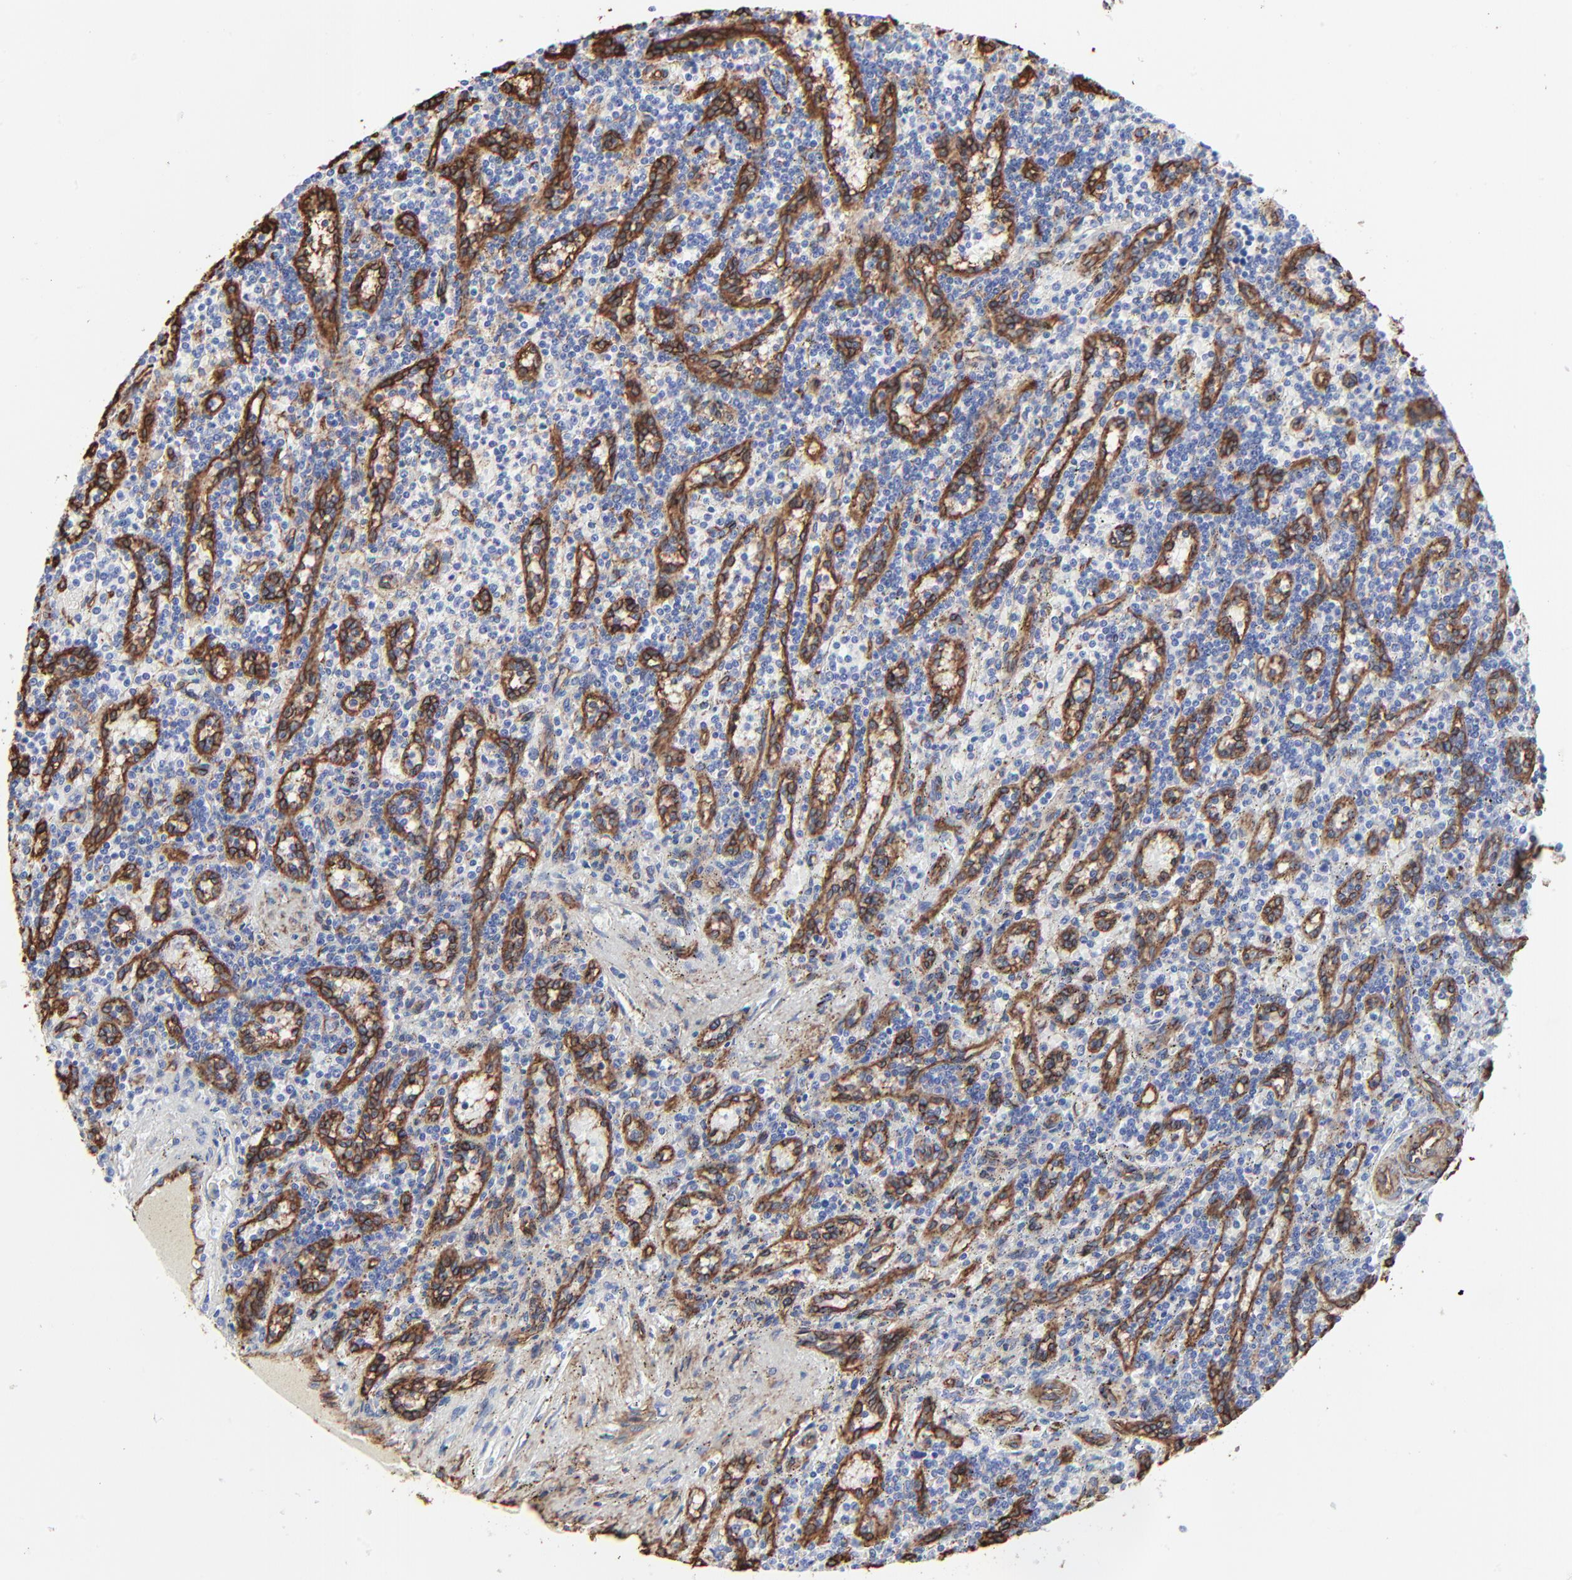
{"staining": {"intensity": "negative", "quantity": "none", "location": "none"}, "tissue": "lymphoma", "cell_type": "Tumor cells", "image_type": "cancer", "snomed": [{"axis": "morphology", "description": "Malignant lymphoma, non-Hodgkin's type, Low grade"}, {"axis": "topography", "description": "Spleen"}], "caption": "DAB (3,3'-diaminobenzidine) immunohistochemical staining of human malignant lymphoma, non-Hodgkin's type (low-grade) displays no significant expression in tumor cells. The staining was performed using DAB to visualize the protein expression in brown, while the nuclei were stained in blue with hematoxylin (Magnification: 20x).", "gene": "CAV1", "patient": {"sex": "male", "age": 73}}